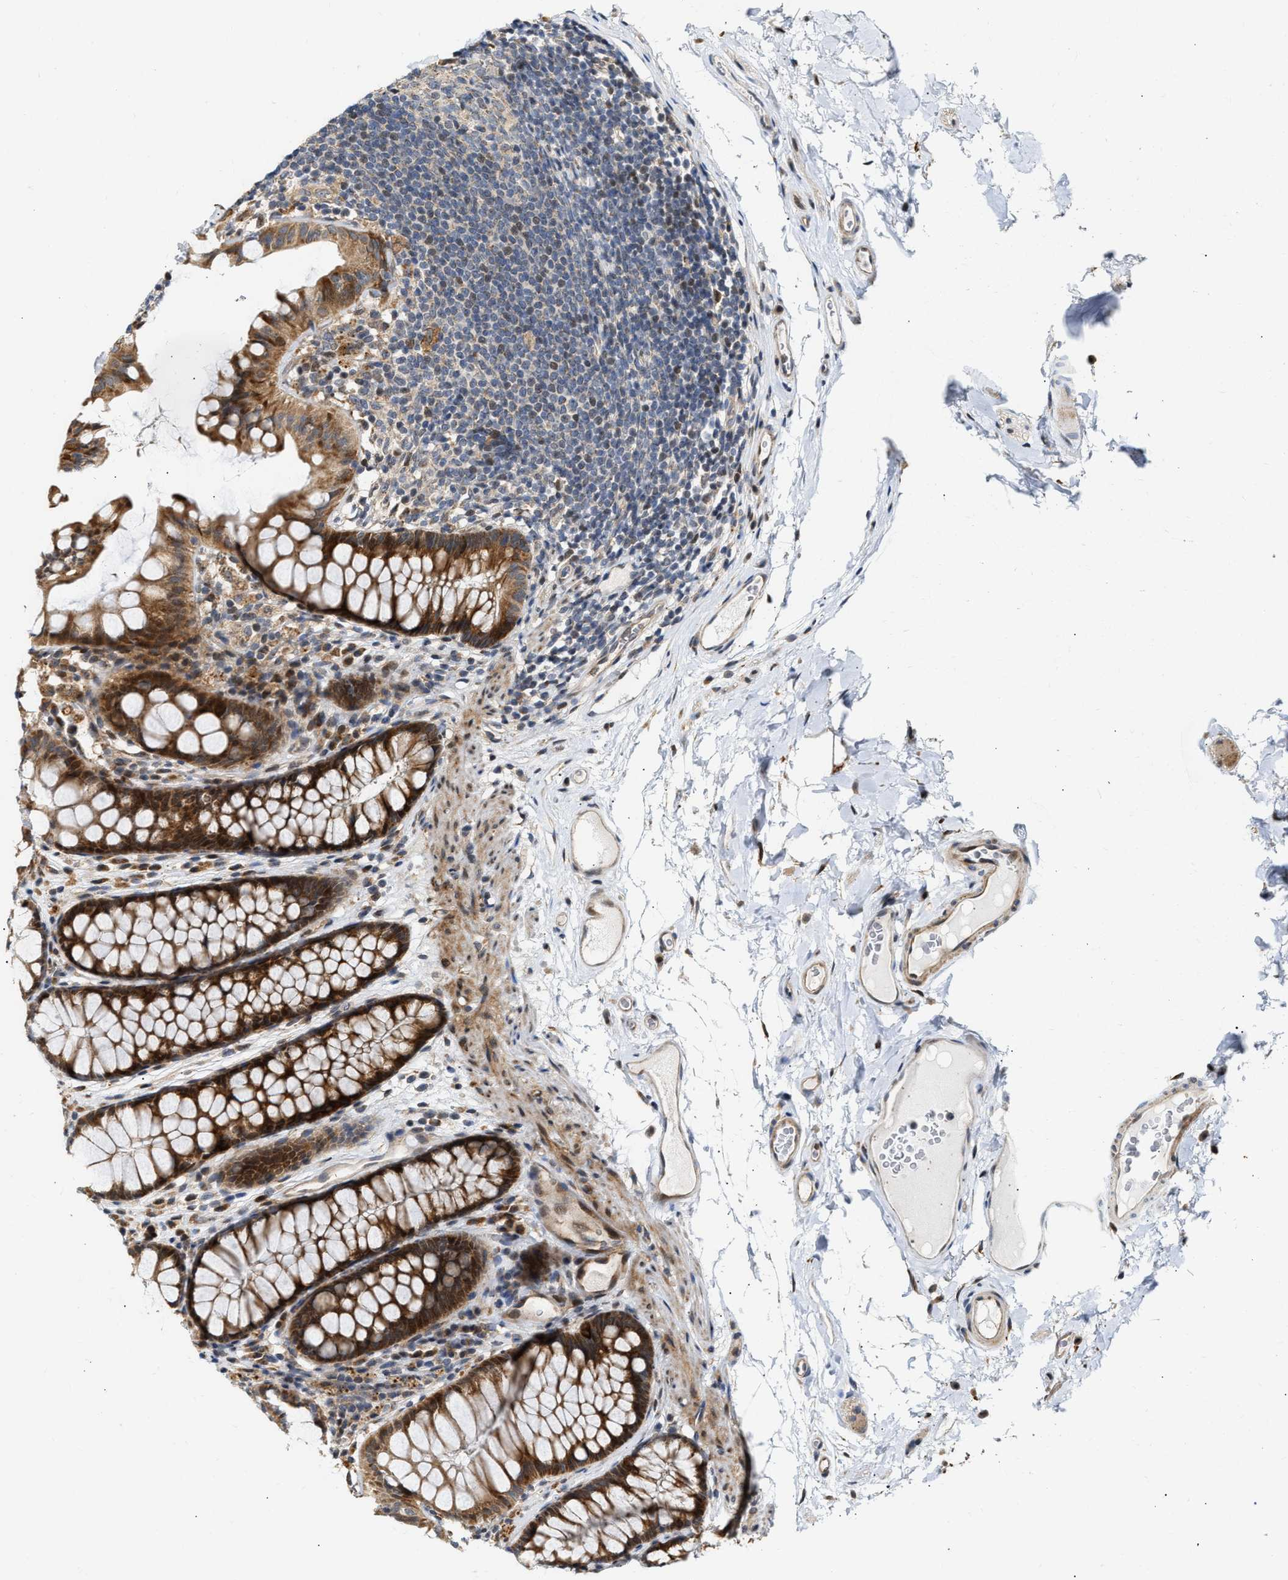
{"staining": {"intensity": "moderate", "quantity": ">75%", "location": "cytoplasmic/membranous"}, "tissue": "colon", "cell_type": "Endothelial cells", "image_type": "normal", "snomed": [{"axis": "morphology", "description": "Normal tissue, NOS"}, {"axis": "topography", "description": "Colon"}], "caption": "The histopathology image displays staining of unremarkable colon, revealing moderate cytoplasmic/membranous protein staining (brown color) within endothelial cells. The protein of interest is shown in brown color, while the nuclei are stained blue.", "gene": "DEPTOR", "patient": {"sex": "female", "age": 55}}